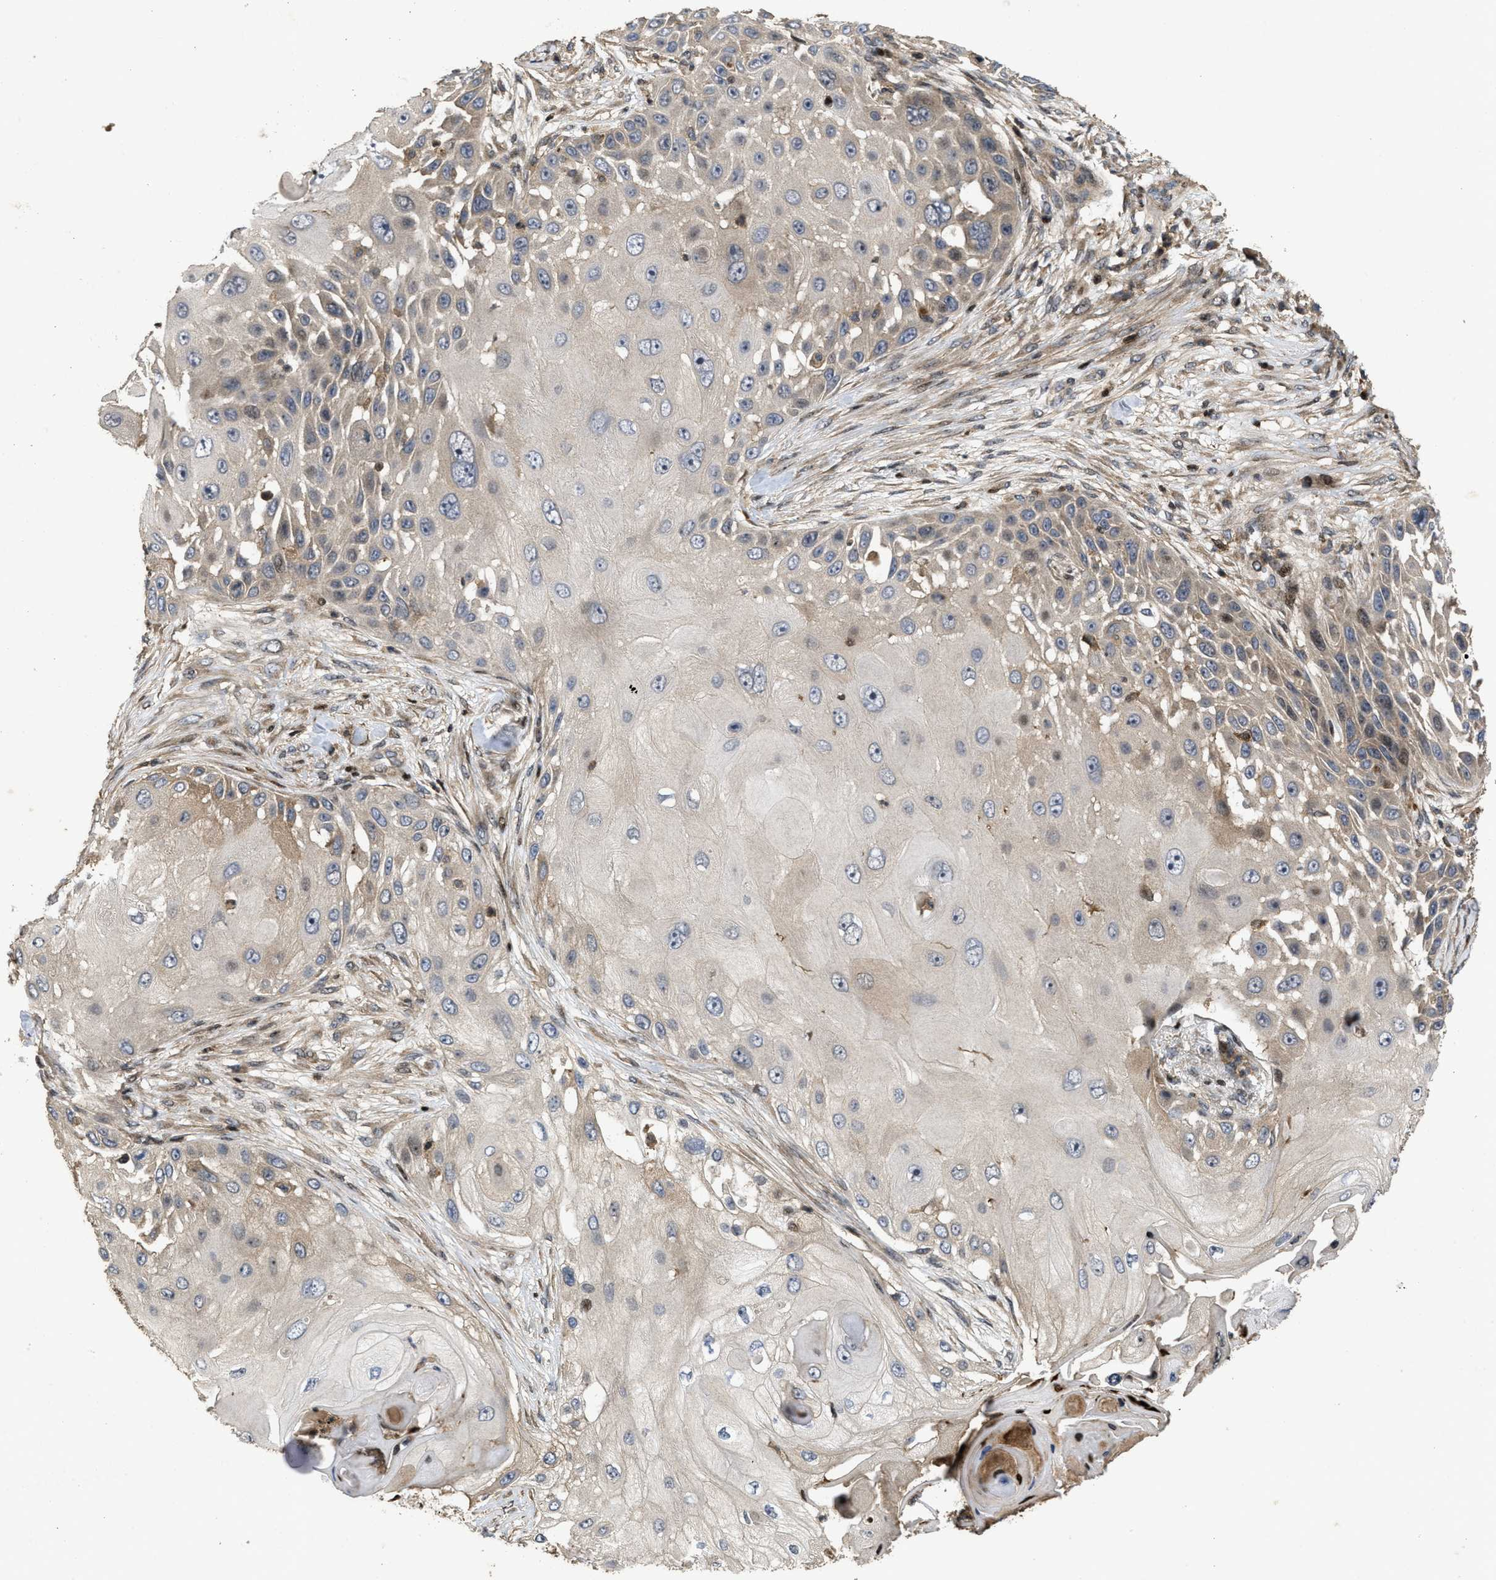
{"staining": {"intensity": "moderate", "quantity": "<25%", "location": "cytoplasmic/membranous"}, "tissue": "skin cancer", "cell_type": "Tumor cells", "image_type": "cancer", "snomed": [{"axis": "morphology", "description": "Squamous cell carcinoma, NOS"}, {"axis": "topography", "description": "Skin"}], "caption": "Immunohistochemical staining of squamous cell carcinoma (skin) reveals low levels of moderate cytoplasmic/membranous protein staining in approximately <25% of tumor cells.", "gene": "CBR3", "patient": {"sex": "female", "age": 44}}